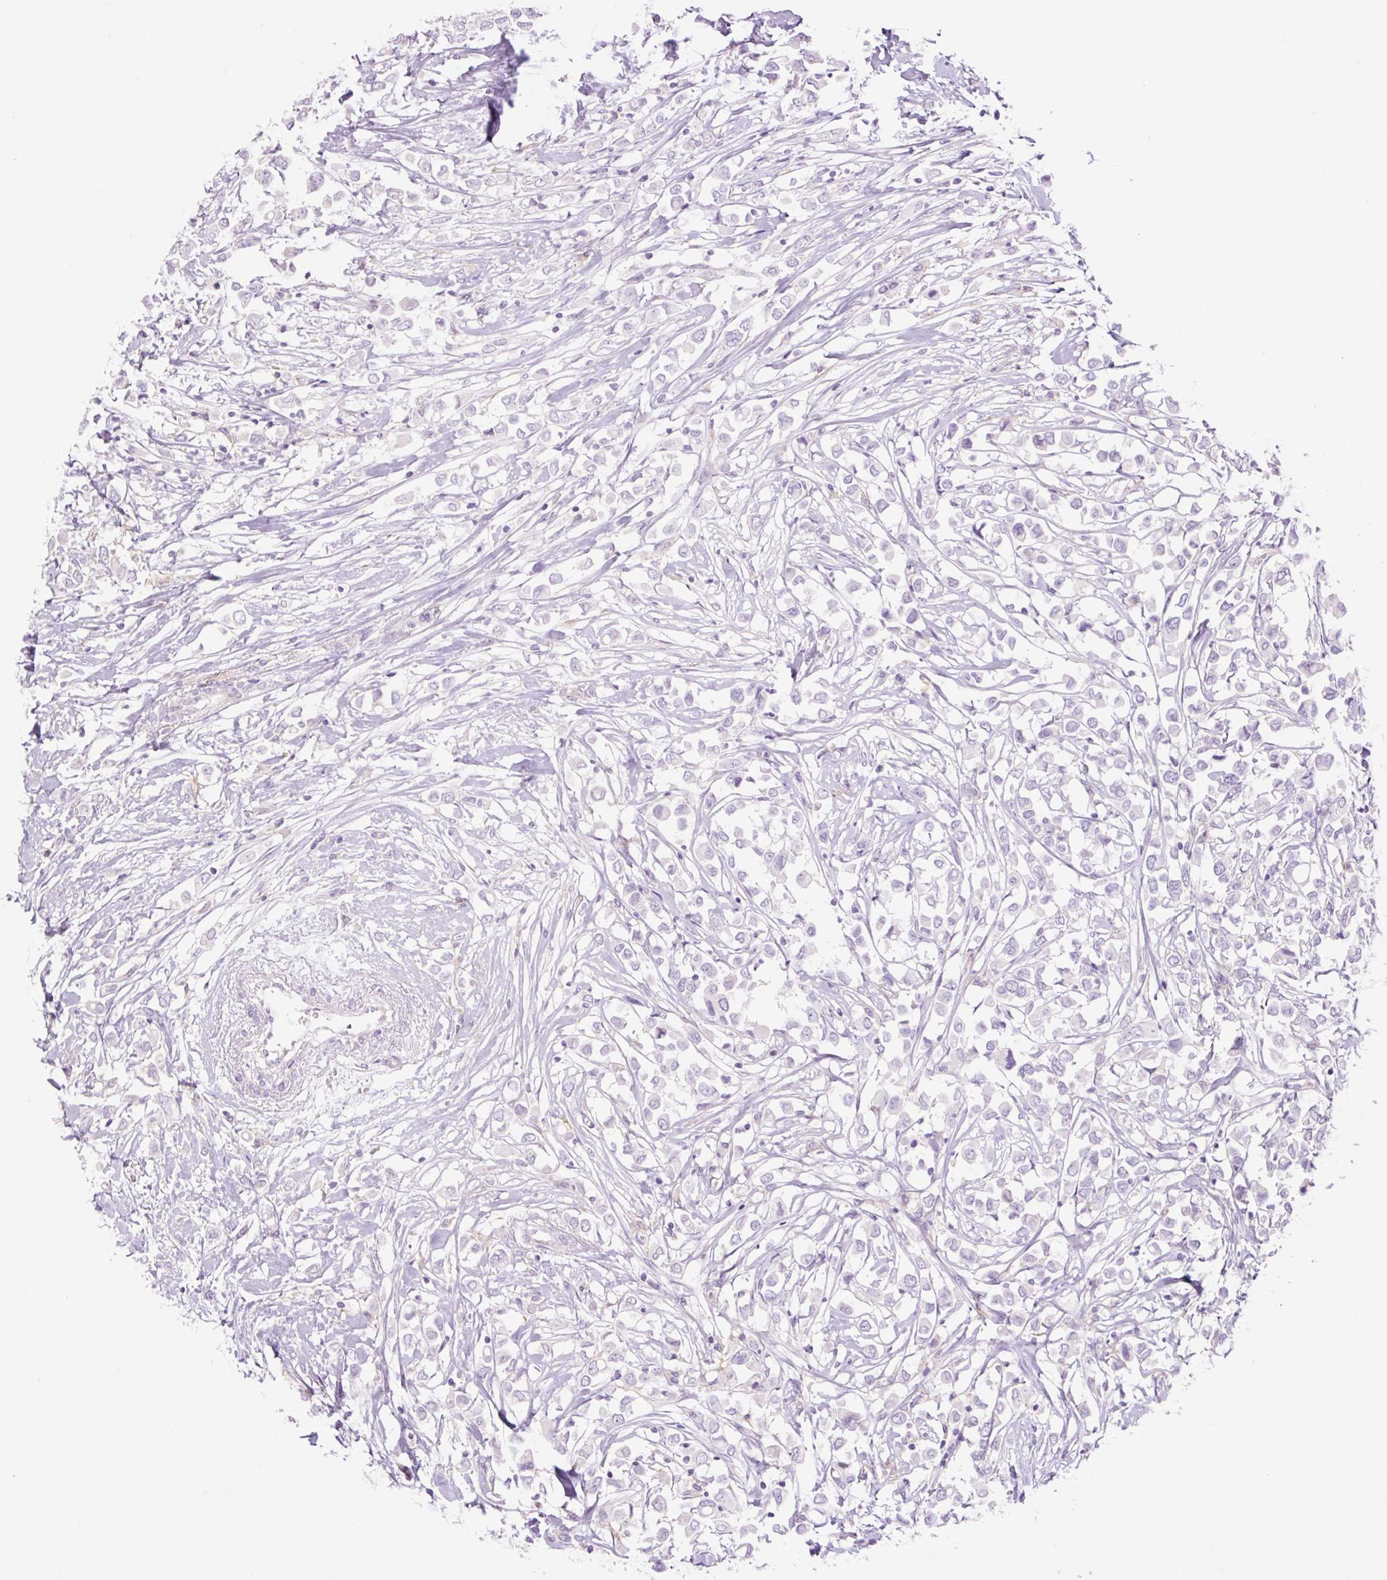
{"staining": {"intensity": "negative", "quantity": "none", "location": "none"}, "tissue": "breast cancer", "cell_type": "Tumor cells", "image_type": "cancer", "snomed": [{"axis": "morphology", "description": "Duct carcinoma"}, {"axis": "topography", "description": "Breast"}], "caption": "The immunohistochemistry micrograph has no significant positivity in tumor cells of breast cancer (infiltrating ductal carcinoma) tissue.", "gene": "GRID2", "patient": {"sex": "female", "age": 61}}